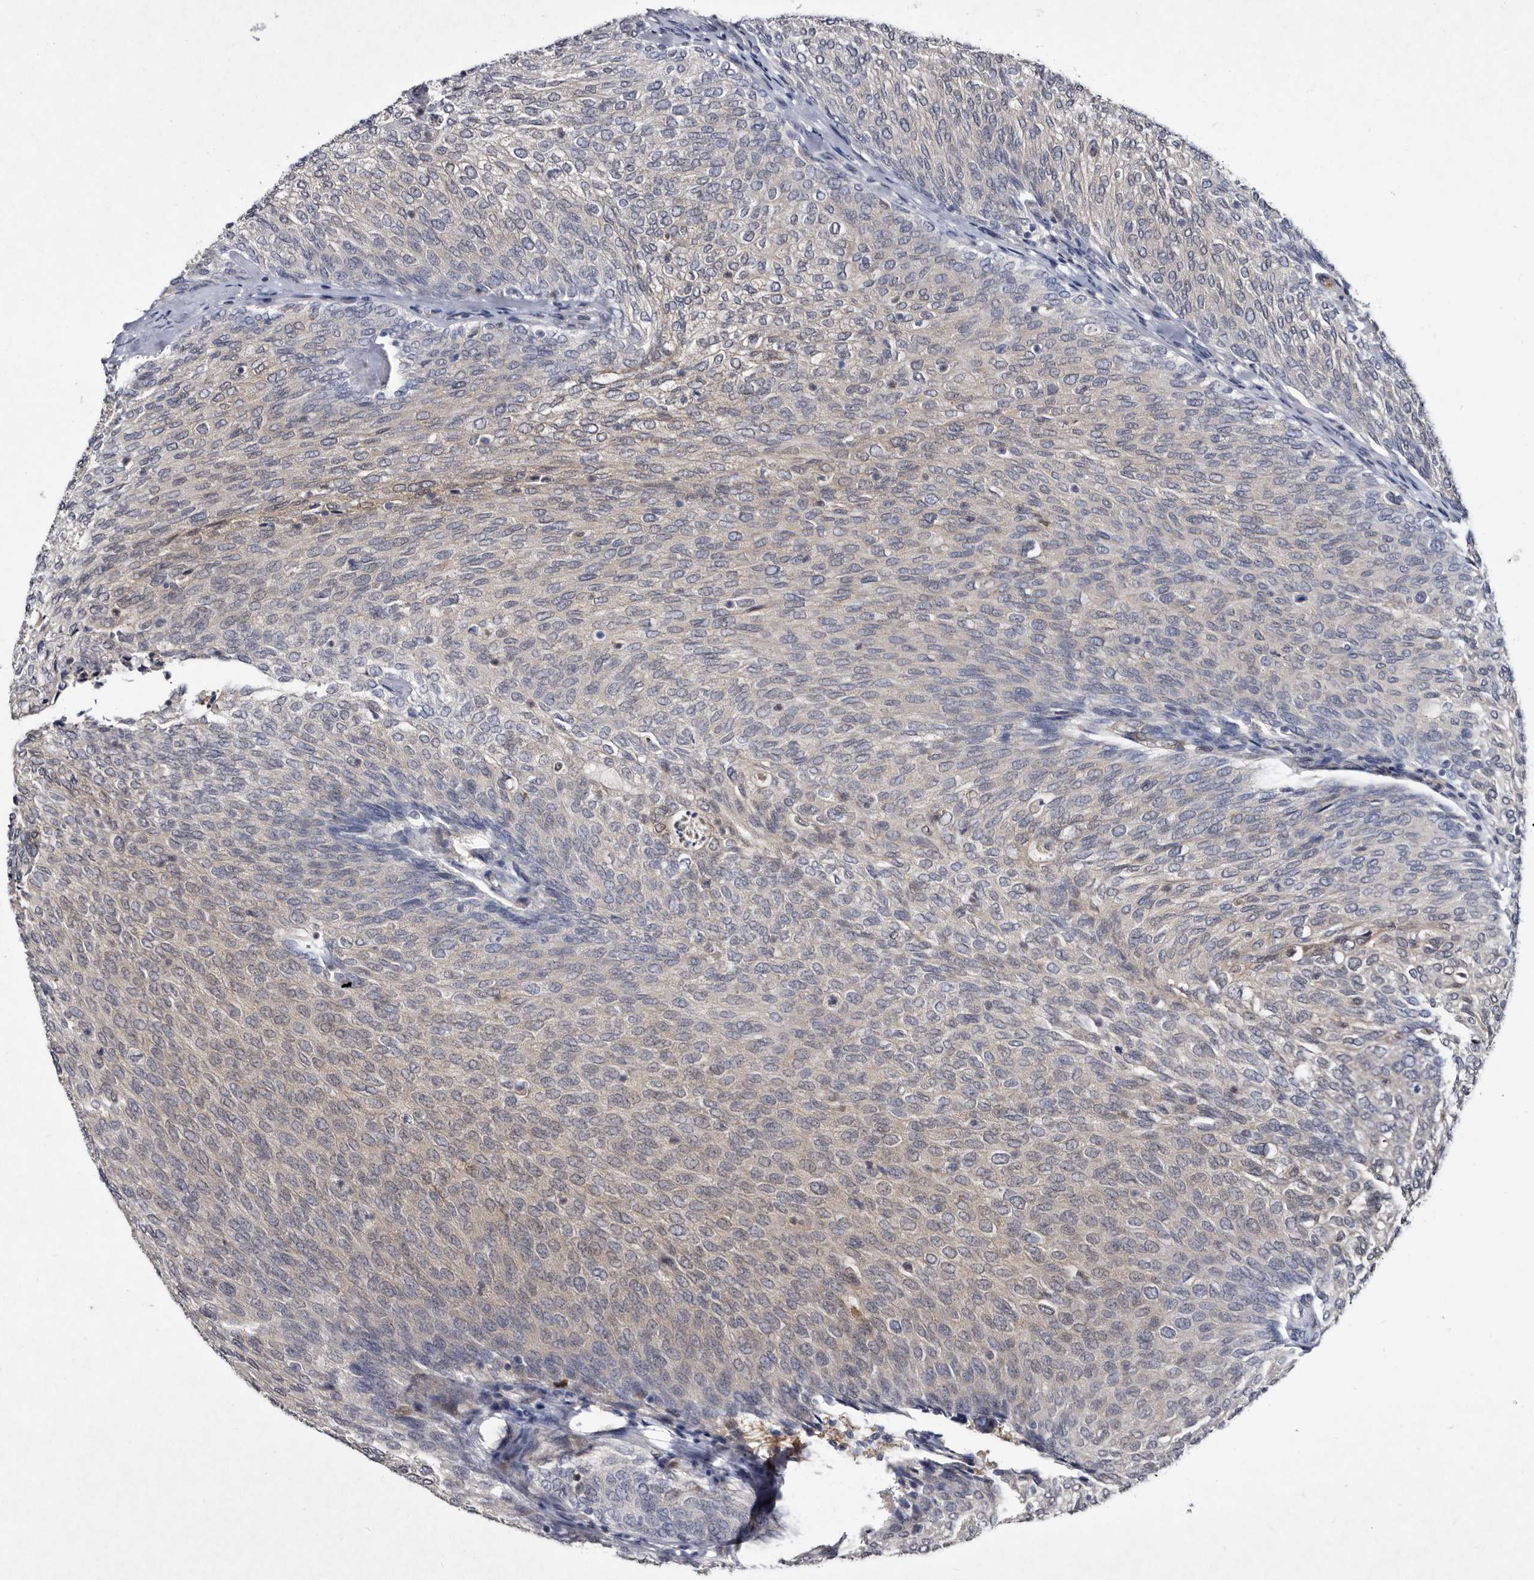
{"staining": {"intensity": "weak", "quantity": "<25%", "location": "cytoplasmic/membranous"}, "tissue": "urothelial cancer", "cell_type": "Tumor cells", "image_type": "cancer", "snomed": [{"axis": "morphology", "description": "Urothelial carcinoma, Low grade"}, {"axis": "topography", "description": "Urinary bladder"}], "caption": "Immunohistochemistry (IHC) photomicrograph of urothelial carcinoma (low-grade) stained for a protein (brown), which reveals no staining in tumor cells.", "gene": "SERPINB8", "patient": {"sex": "female", "age": 79}}